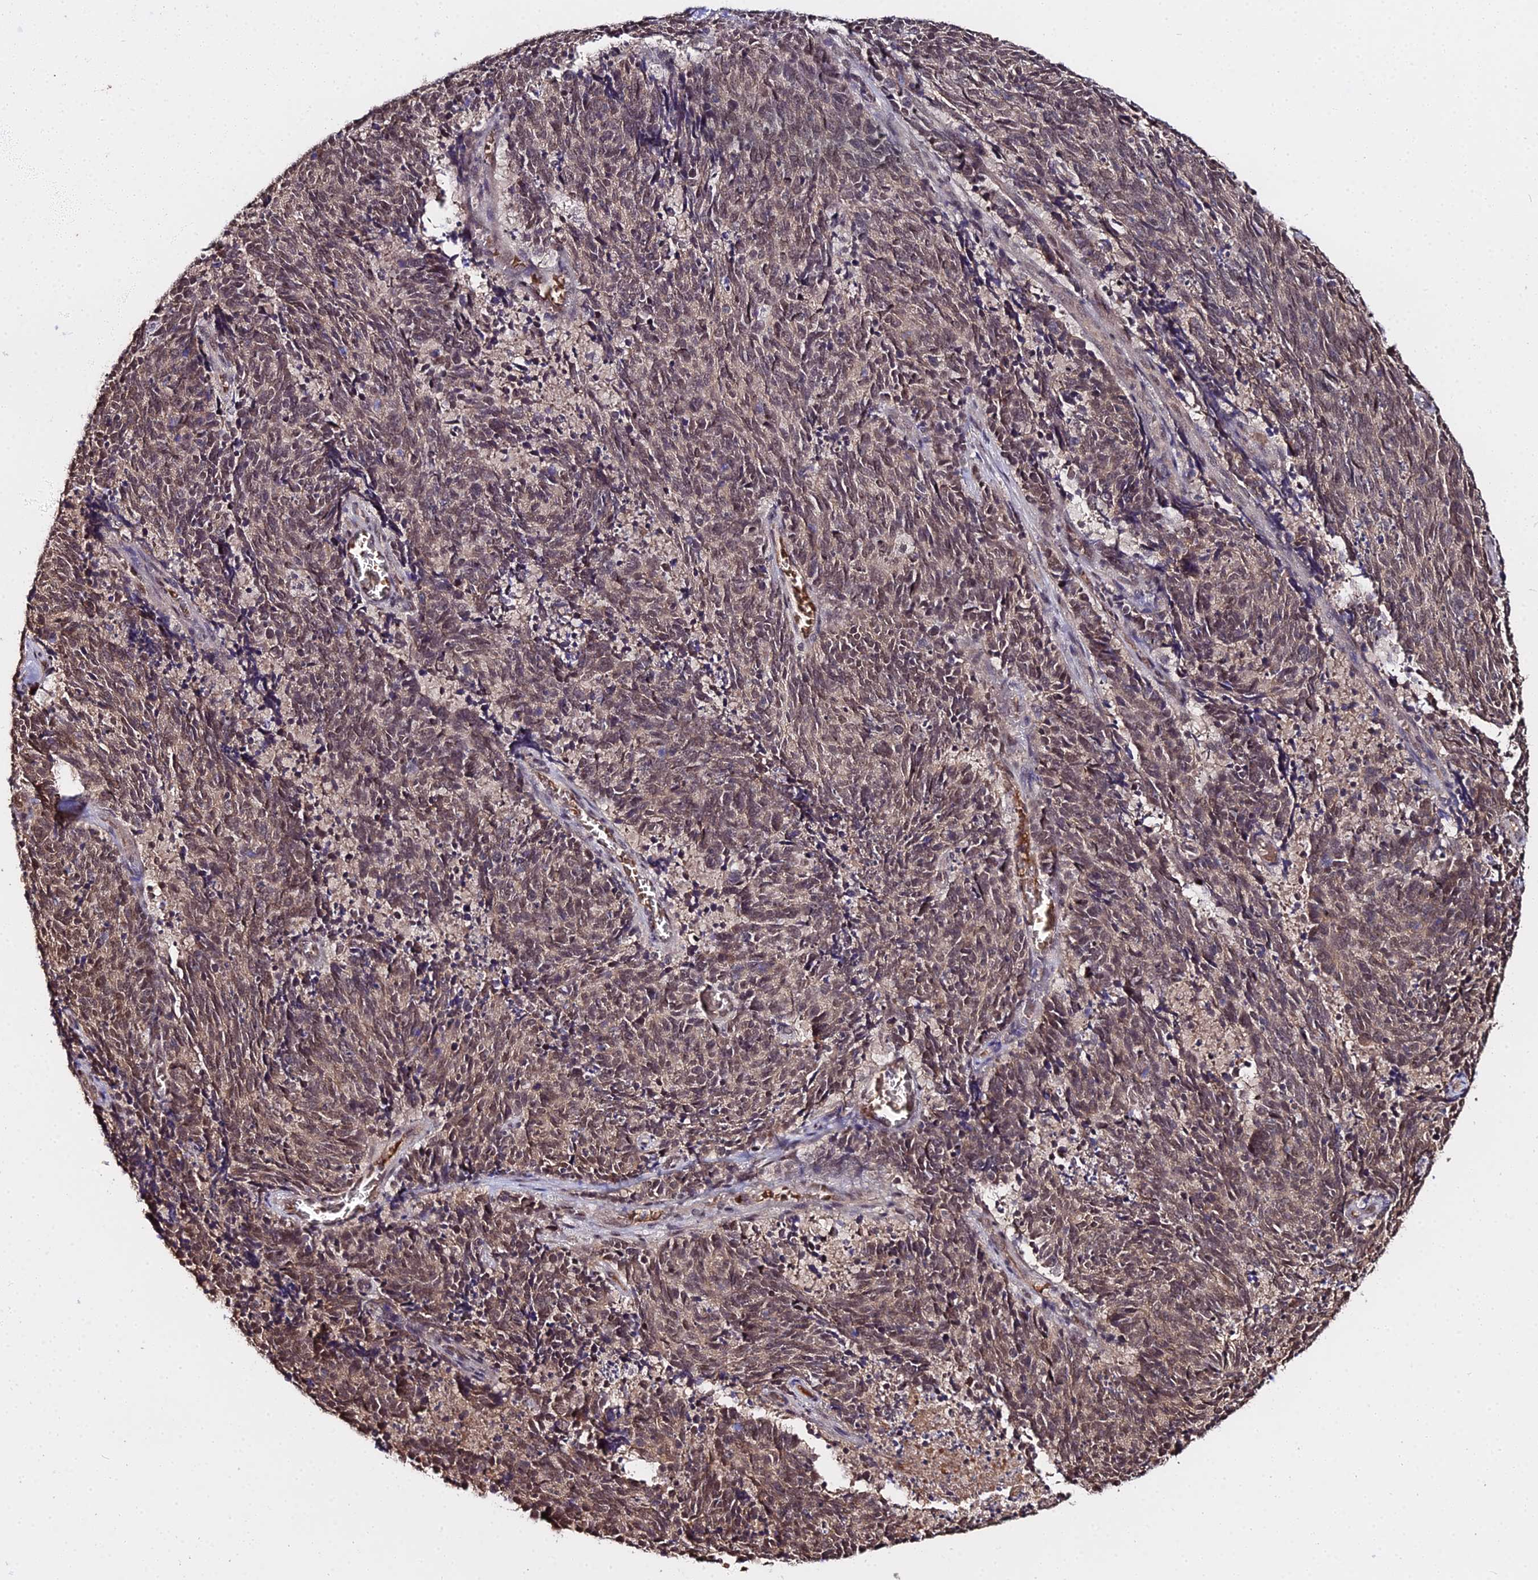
{"staining": {"intensity": "weak", "quantity": "25%-75%", "location": "nuclear"}, "tissue": "cervical cancer", "cell_type": "Tumor cells", "image_type": "cancer", "snomed": [{"axis": "morphology", "description": "Squamous cell carcinoma, NOS"}, {"axis": "topography", "description": "Cervix"}], "caption": "Human cervical cancer stained with a protein marker demonstrates weak staining in tumor cells.", "gene": "ZDBF2", "patient": {"sex": "female", "age": 29}}